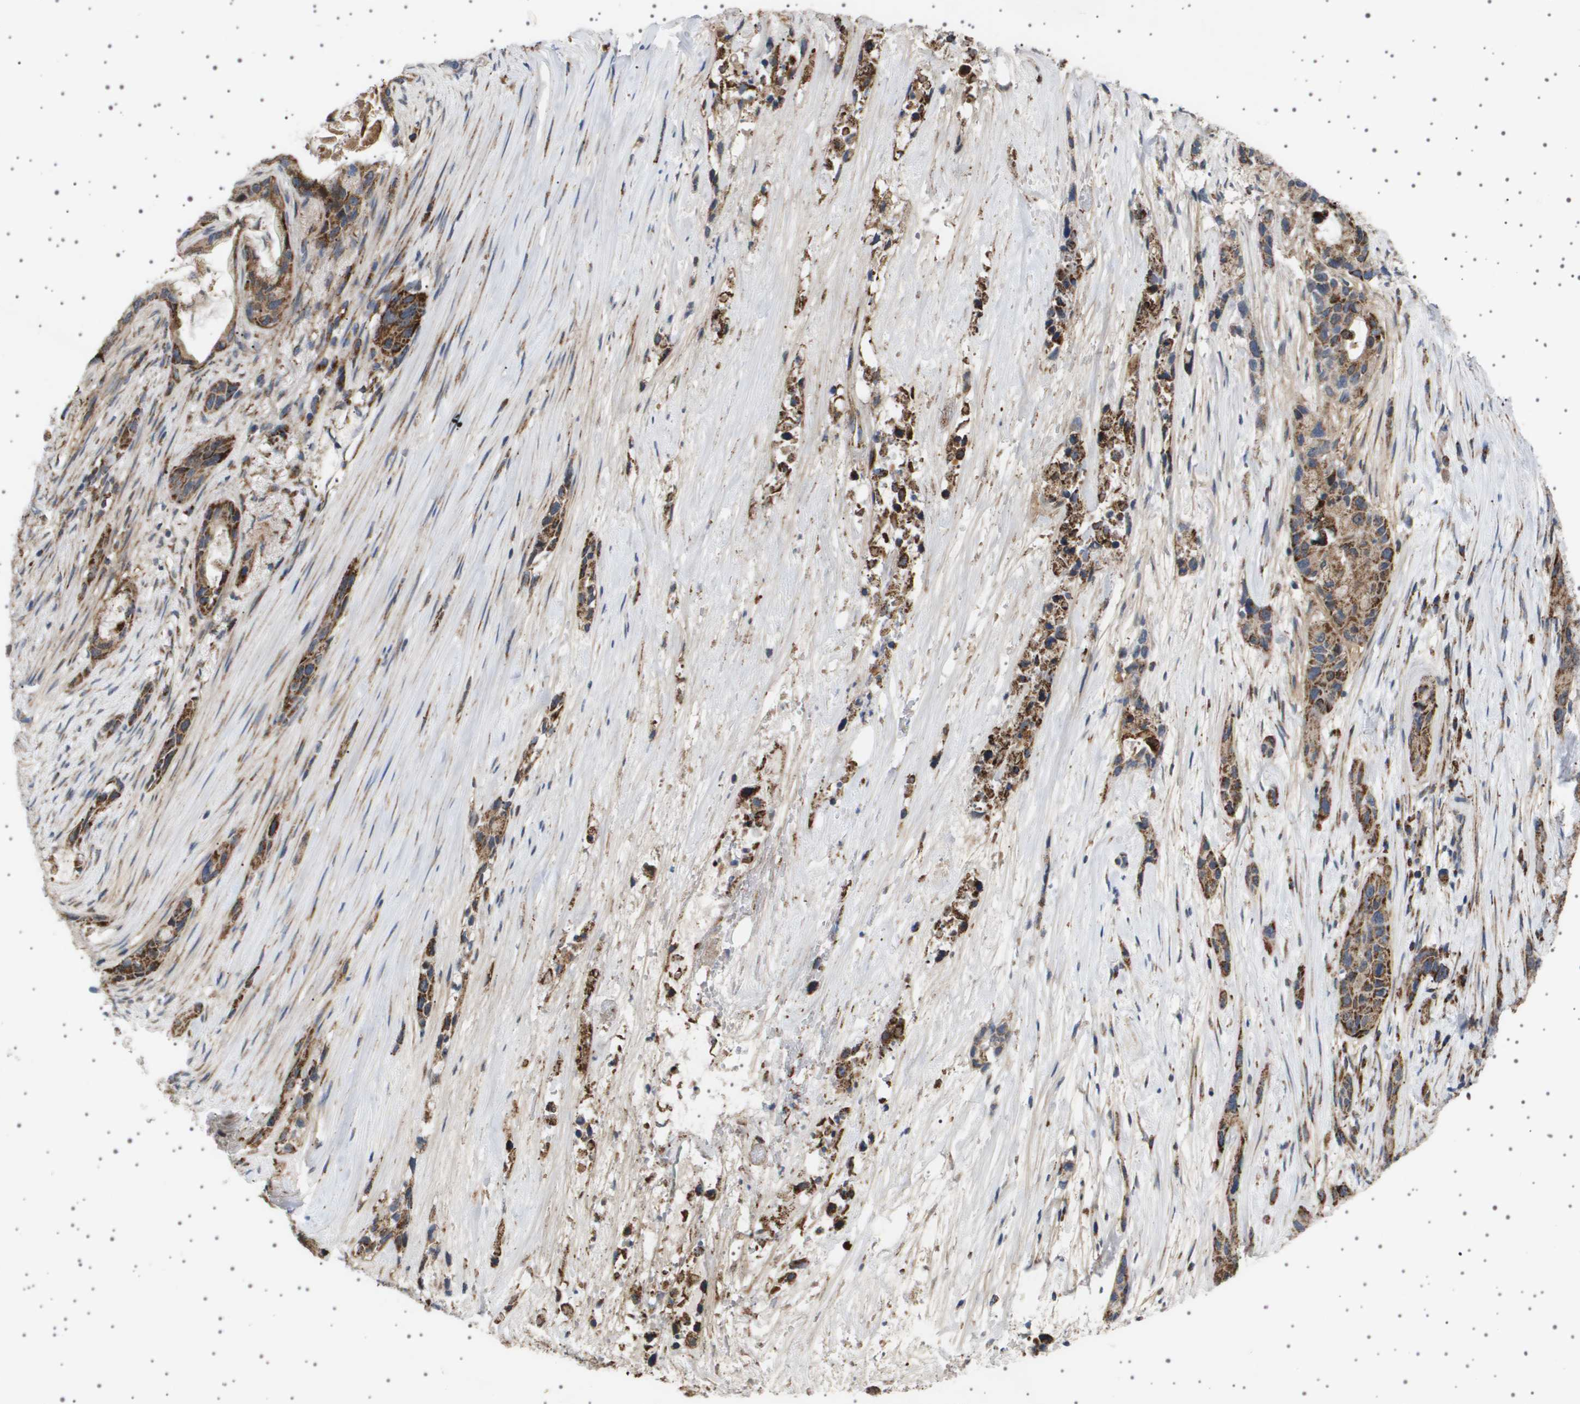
{"staining": {"intensity": "strong", "quantity": ">75%", "location": "cytoplasmic/membranous"}, "tissue": "pancreatic cancer", "cell_type": "Tumor cells", "image_type": "cancer", "snomed": [{"axis": "morphology", "description": "Adenocarcinoma, NOS"}, {"axis": "topography", "description": "Pancreas"}], "caption": "An immunohistochemistry (IHC) image of neoplastic tissue is shown. Protein staining in brown highlights strong cytoplasmic/membranous positivity in pancreatic adenocarcinoma within tumor cells. The protein is shown in brown color, while the nuclei are stained blue.", "gene": "UBXN8", "patient": {"sex": "male", "age": 53}}